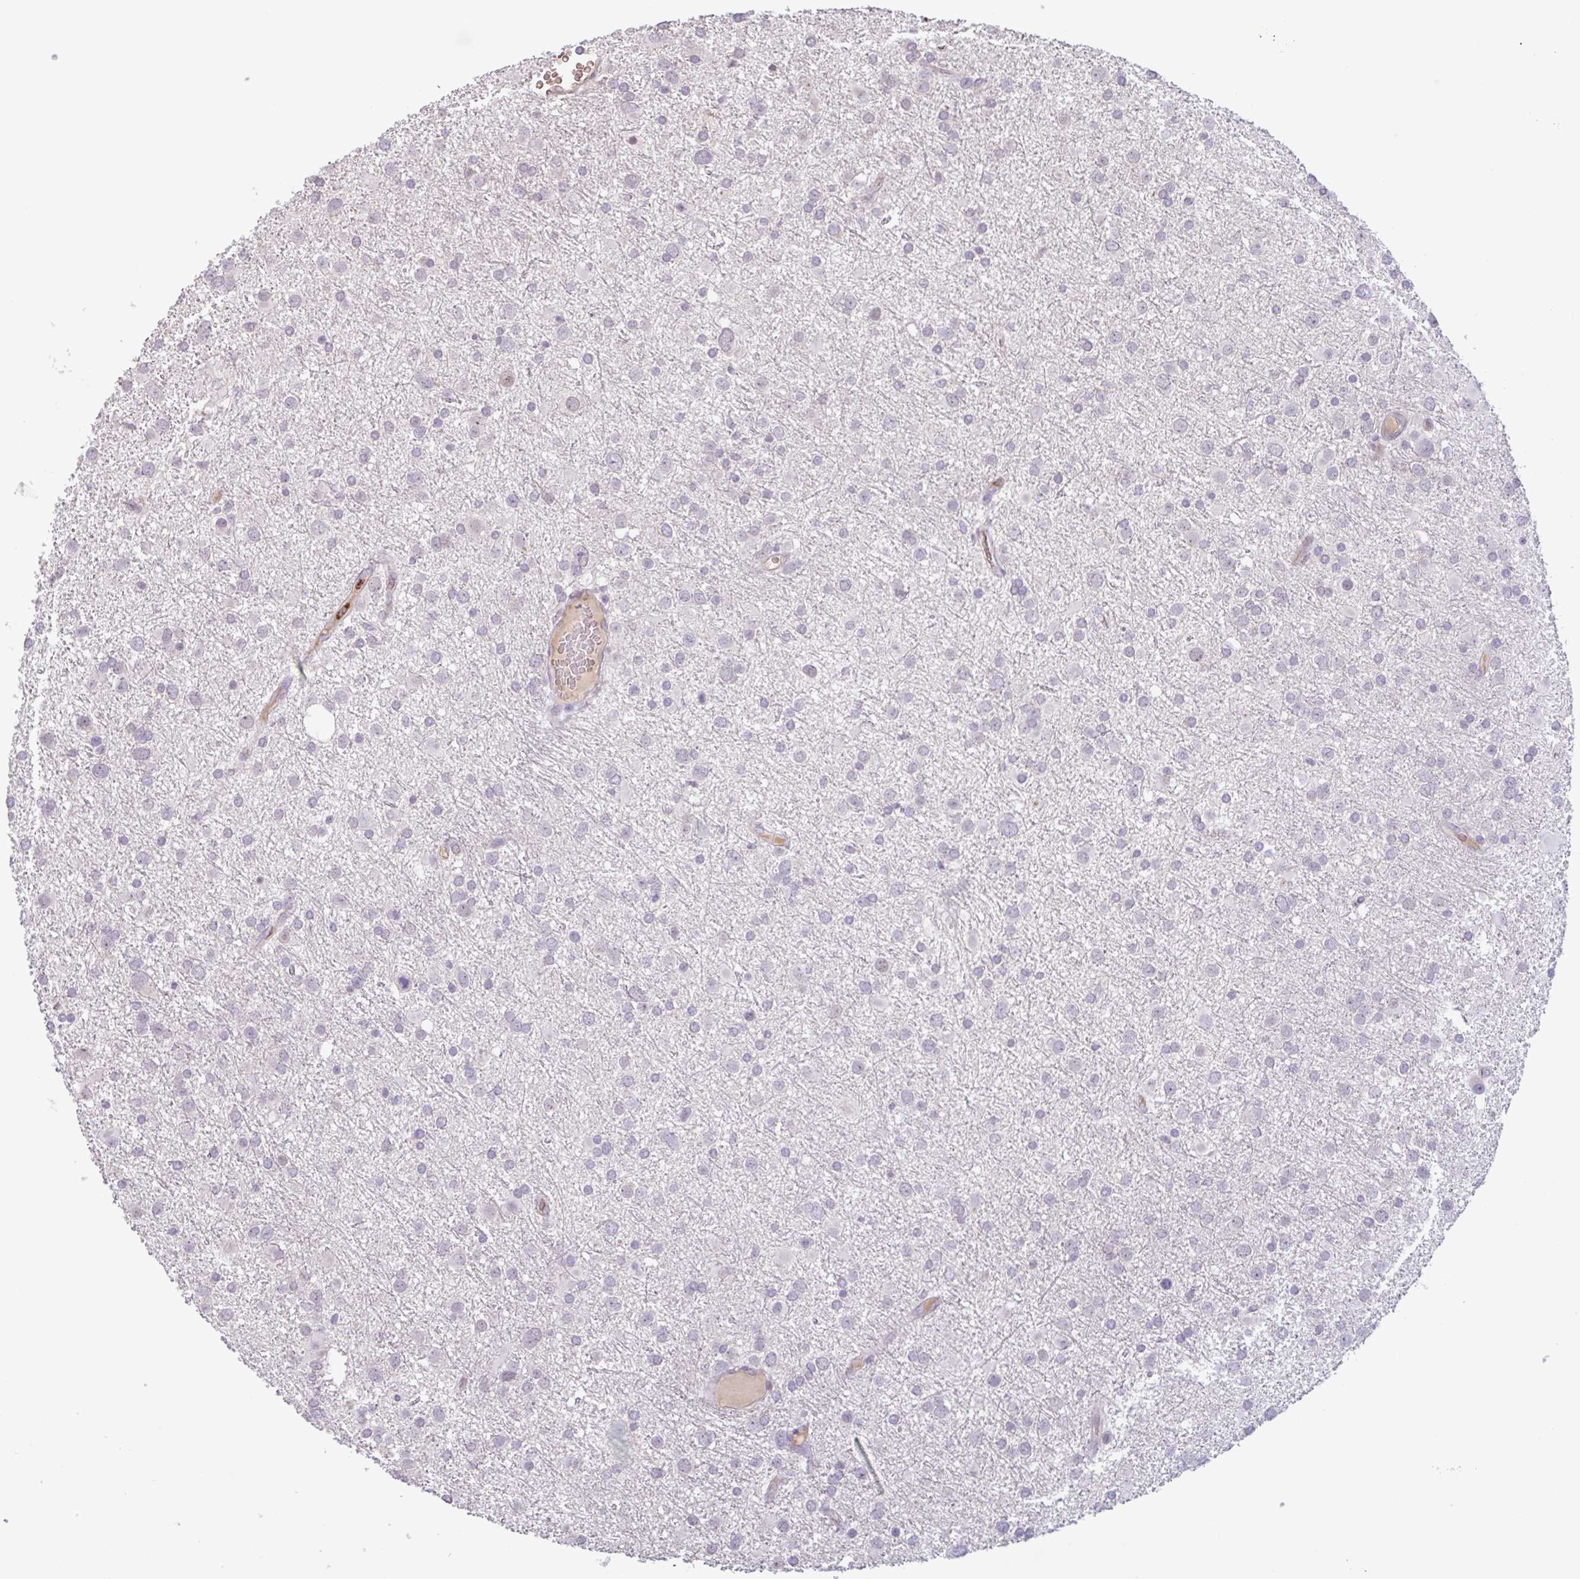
{"staining": {"intensity": "negative", "quantity": "none", "location": "none"}, "tissue": "glioma", "cell_type": "Tumor cells", "image_type": "cancer", "snomed": [{"axis": "morphology", "description": "Glioma, malignant, Low grade"}, {"axis": "topography", "description": "Brain"}], "caption": "Histopathology image shows no protein expression in tumor cells of glioma tissue.", "gene": "TAF1D", "patient": {"sex": "female", "age": 32}}